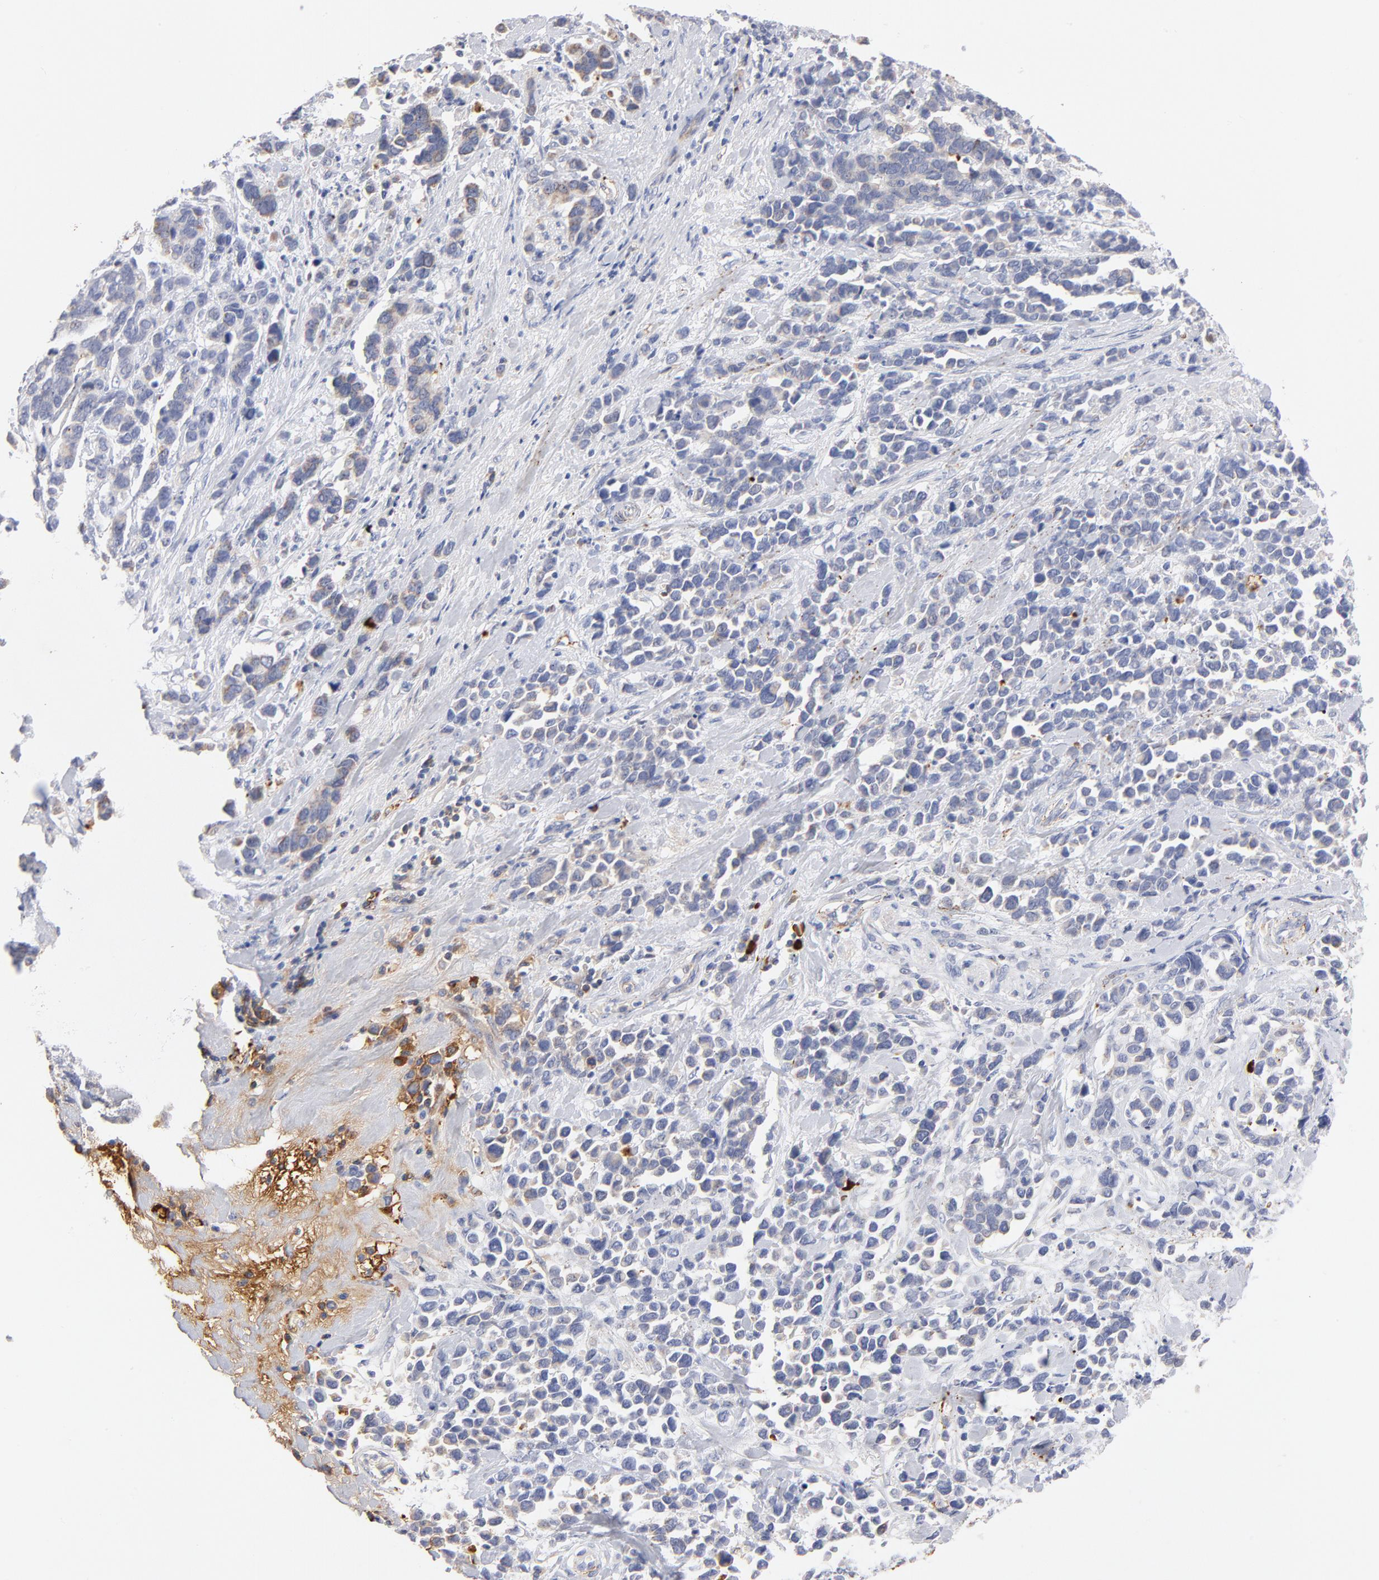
{"staining": {"intensity": "negative", "quantity": "none", "location": "none"}, "tissue": "stomach cancer", "cell_type": "Tumor cells", "image_type": "cancer", "snomed": [{"axis": "morphology", "description": "Adenocarcinoma, NOS"}, {"axis": "topography", "description": "Stomach, upper"}], "caption": "Immunohistochemistry (IHC) micrograph of neoplastic tissue: stomach adenocarcinoma stained with DAB exhibits no significant protein staining in tumor cells.", "gene": "PLAT", "patient": {"sex": "male", "age": 71}}